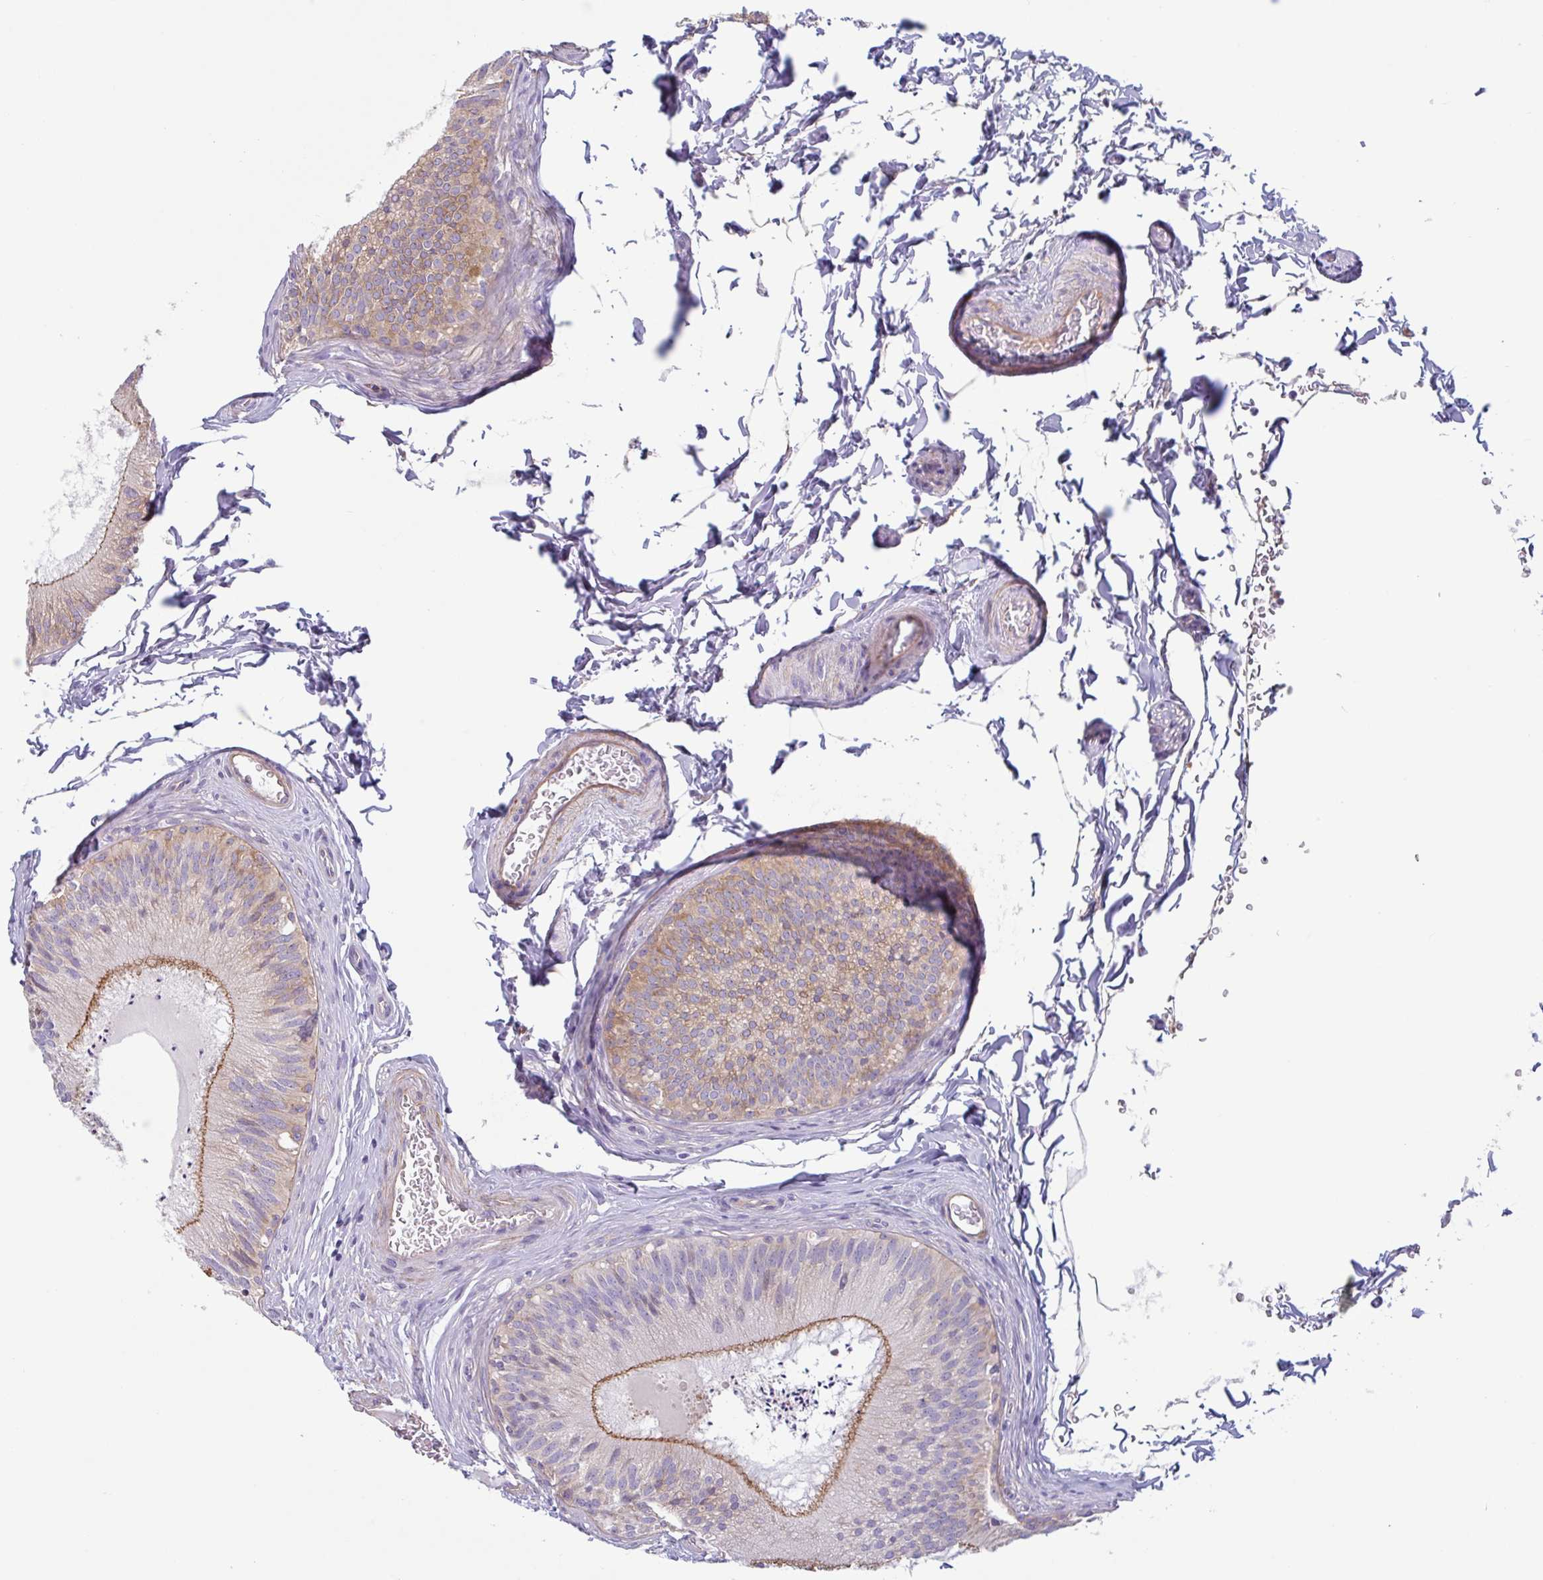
{"staining": {"intensity": "moderate", "quantity": "25%-75%", "location": "cytoplasmic/membranous"}, "tissue": "epididymis", "cell_type": "Glandular cells", "image_type": "normal", "snomed": [{"axis": "morphology", "description": "Normal tissue, NOS"}, {"axis": "topography", "description": "Epididymis"}], "caption": "Protein expression by IHC exhibits moderate cytoplasmic/membranous expression in approximately 25%-75% of glandular cells in unremarkable epididymis.", "gene": "MYH10", "patient": {"sex": "male", "age": 24}}